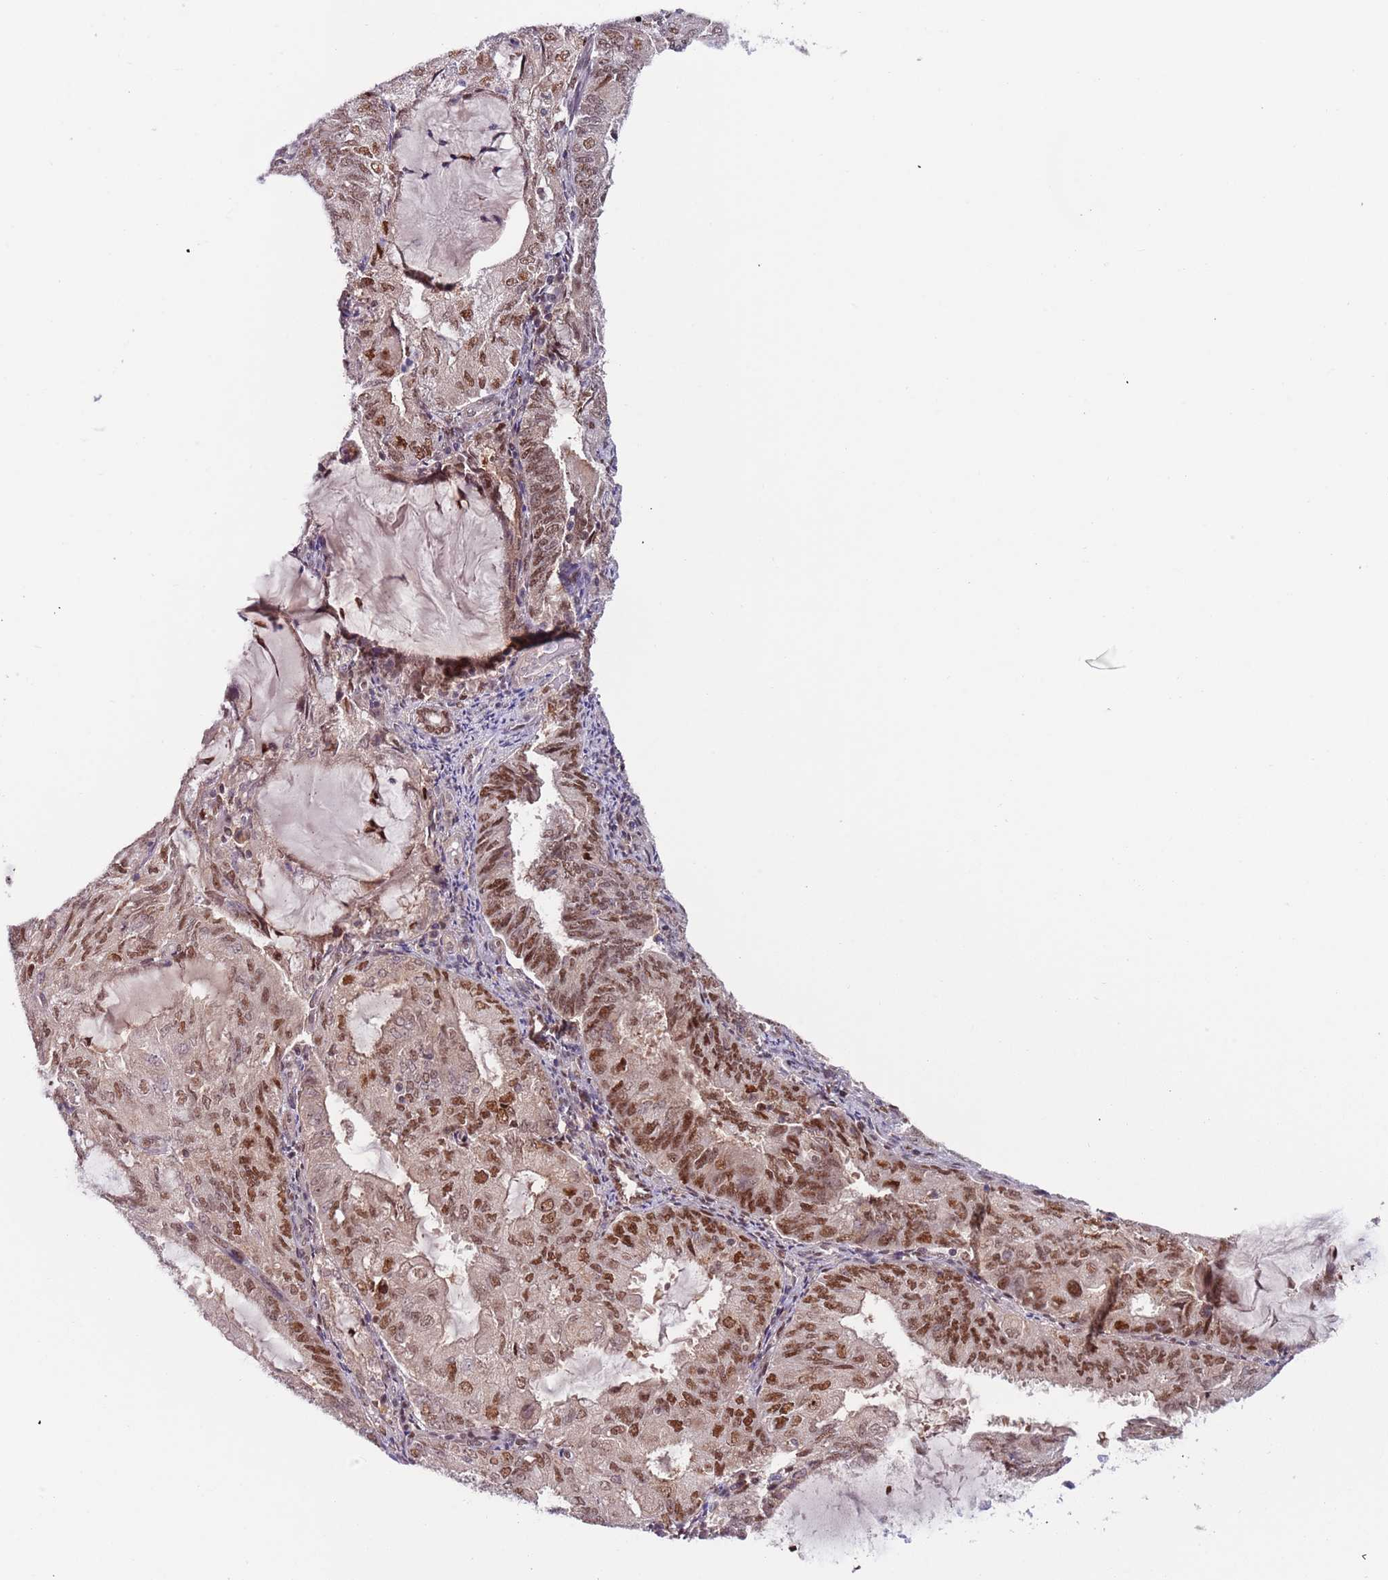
{"staining": {"intensity": "moderate", "quantity": "25%-75%", "location": "nuclear"}, "tissue": "endometrial cancer", "cell_type": "Tumor cells", "image_type": "cancer", "snomed": [{"axis": "morphology", "description": "Adenocarcinoma, NOS"}, {"axis": "topography", "description": "Endometrium"}], "caption": "Immunohistochemical staining of endometrial adenocarcinoma demonstrates moderate nuclear protein positivity in about 25%-75% of tumor cells.", "gene": "RMND5B", "patient": {"sex": "female", "age": 81}}